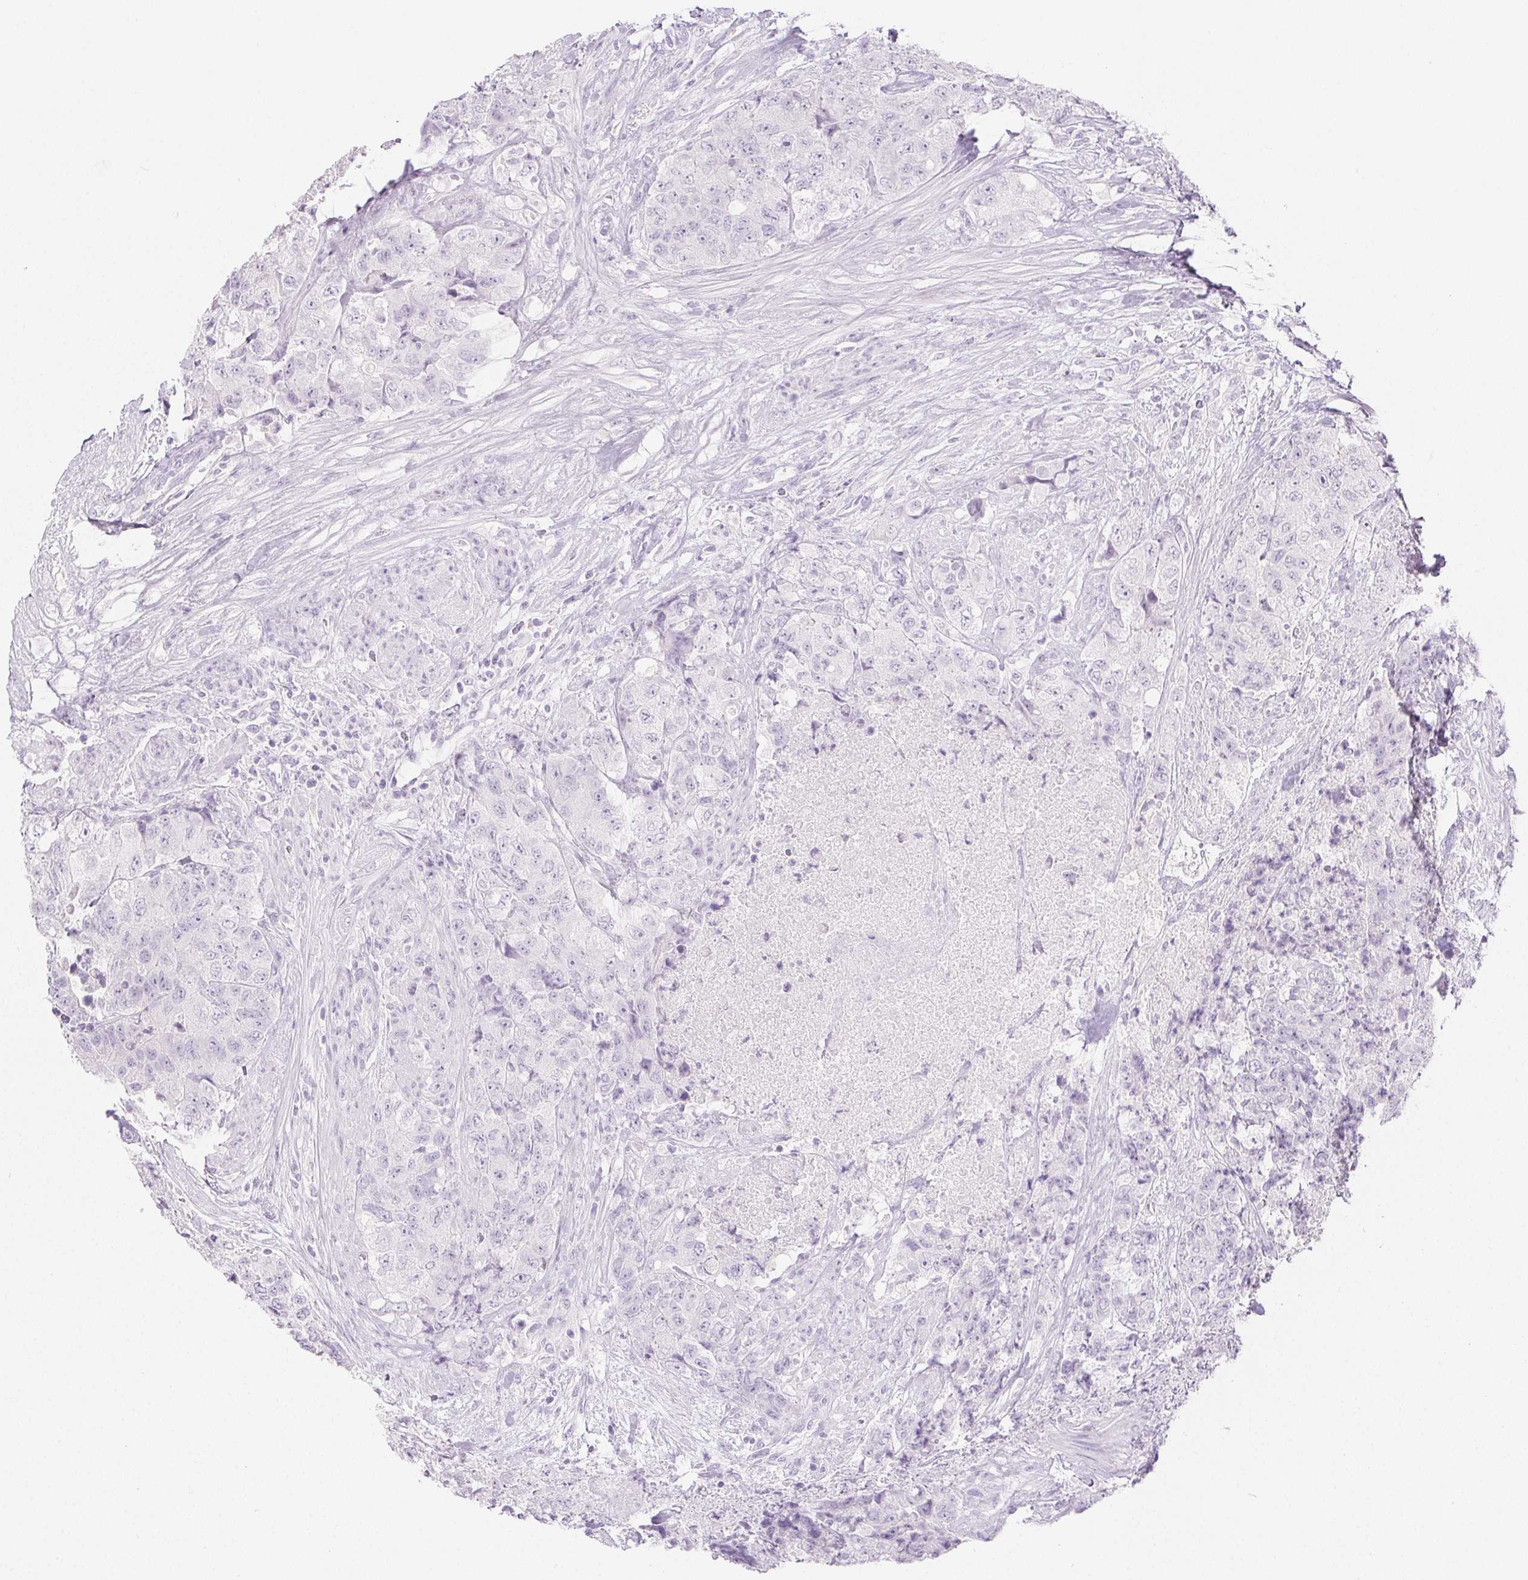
{"staining": {"intensity": "negative", "quantity": "none", "location": "none"}, "tissue": "urothelial cancer", "cell_type": "Tumor cells", "image_type": "cancer", "snomed": [{"axis": "morphology", "description": "Urothelial carcinoma, High grade"}, {"axis": "topography", "description": "Urinary bladder"}], "caption": "High power microscopy photomicrograph of an IHC micrograph of high-grade urothelial carcinoma, revealing no significant positivity in tumor cells.", "gene": "SPRR3", "patient": {"sex": "female", "age": 78}}